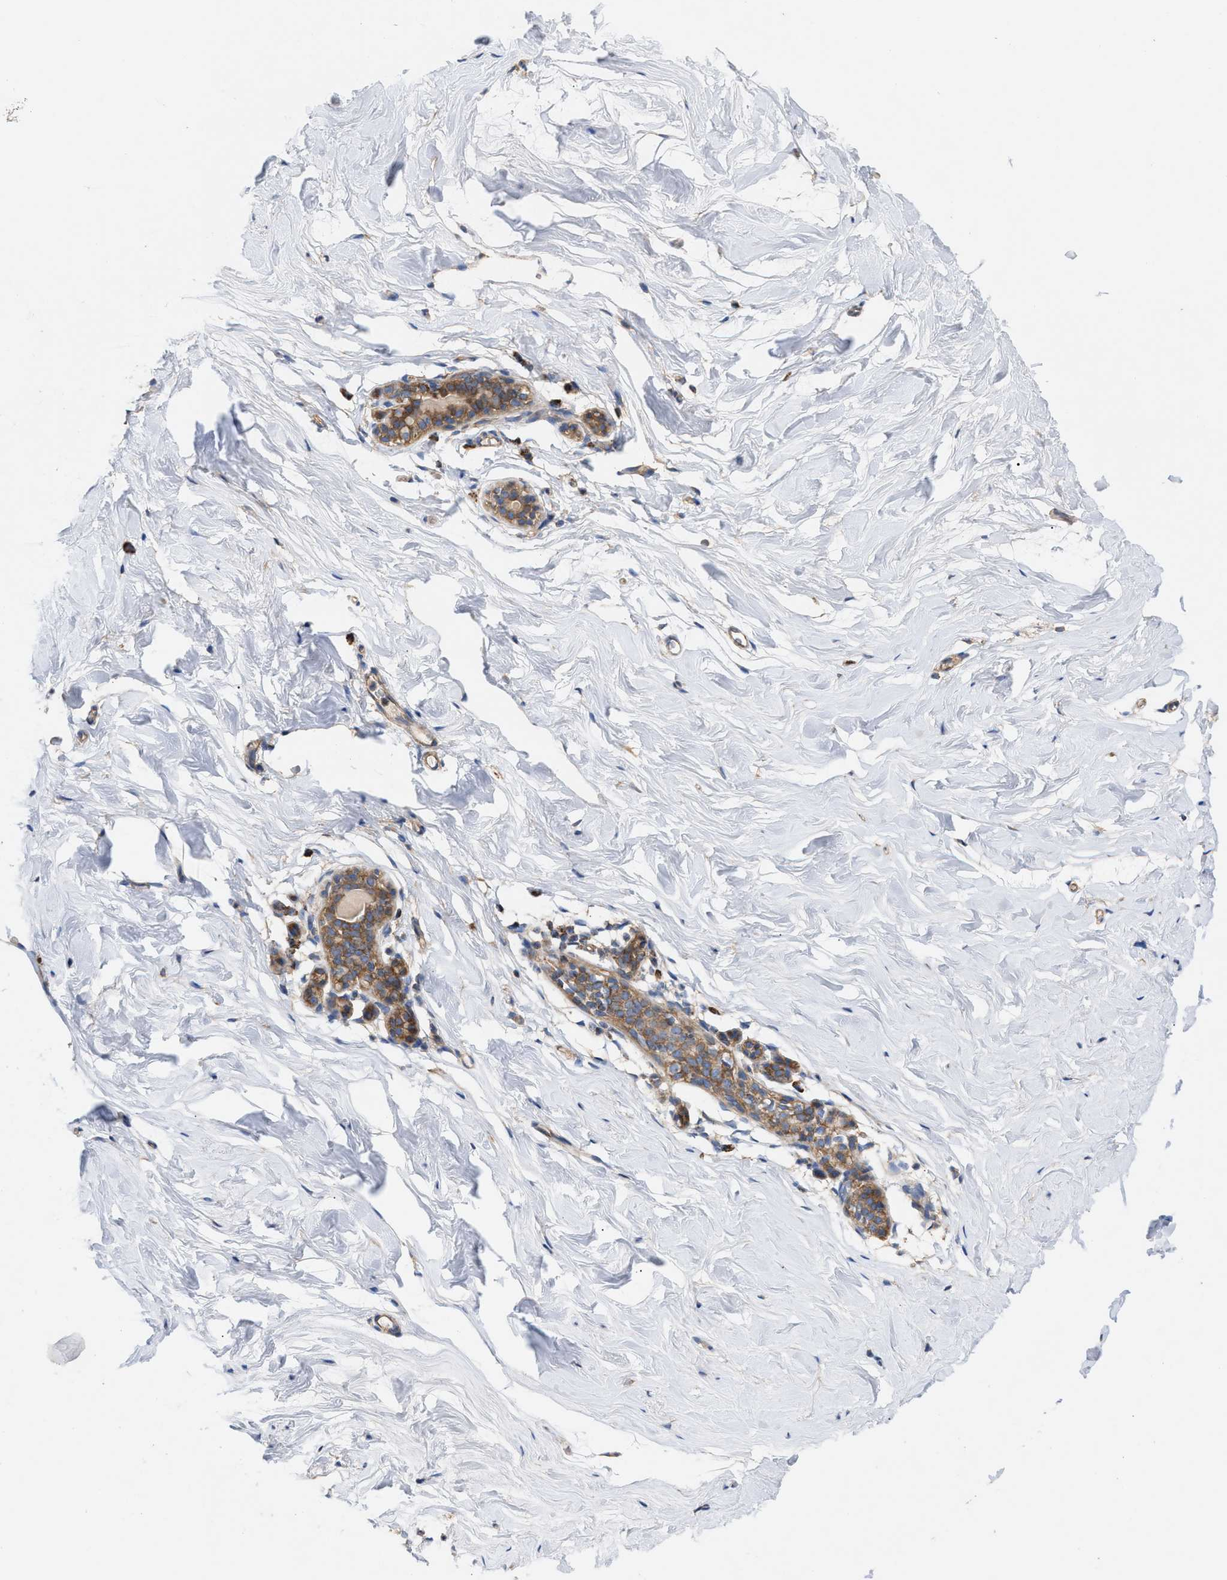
{"staining": {"intensity": "negative", "quantity": "none", "location": "none"}, "tissue": "breast", "cell_type": "Adipocytes", "image_type": "normal", "snomed": [{"axis": "morphology", "description": "Normal tissue, NOS"}, {"axis": "topography", "description": "Breast"}], "caption": "Immunohistochemistry (IHC) micrograph of unremarkable human breast stained for a protein (brown), which exhibits no expression in adipocytes.", "gene": "OXSM", "patient": {"sex": "female", "age": 62}}